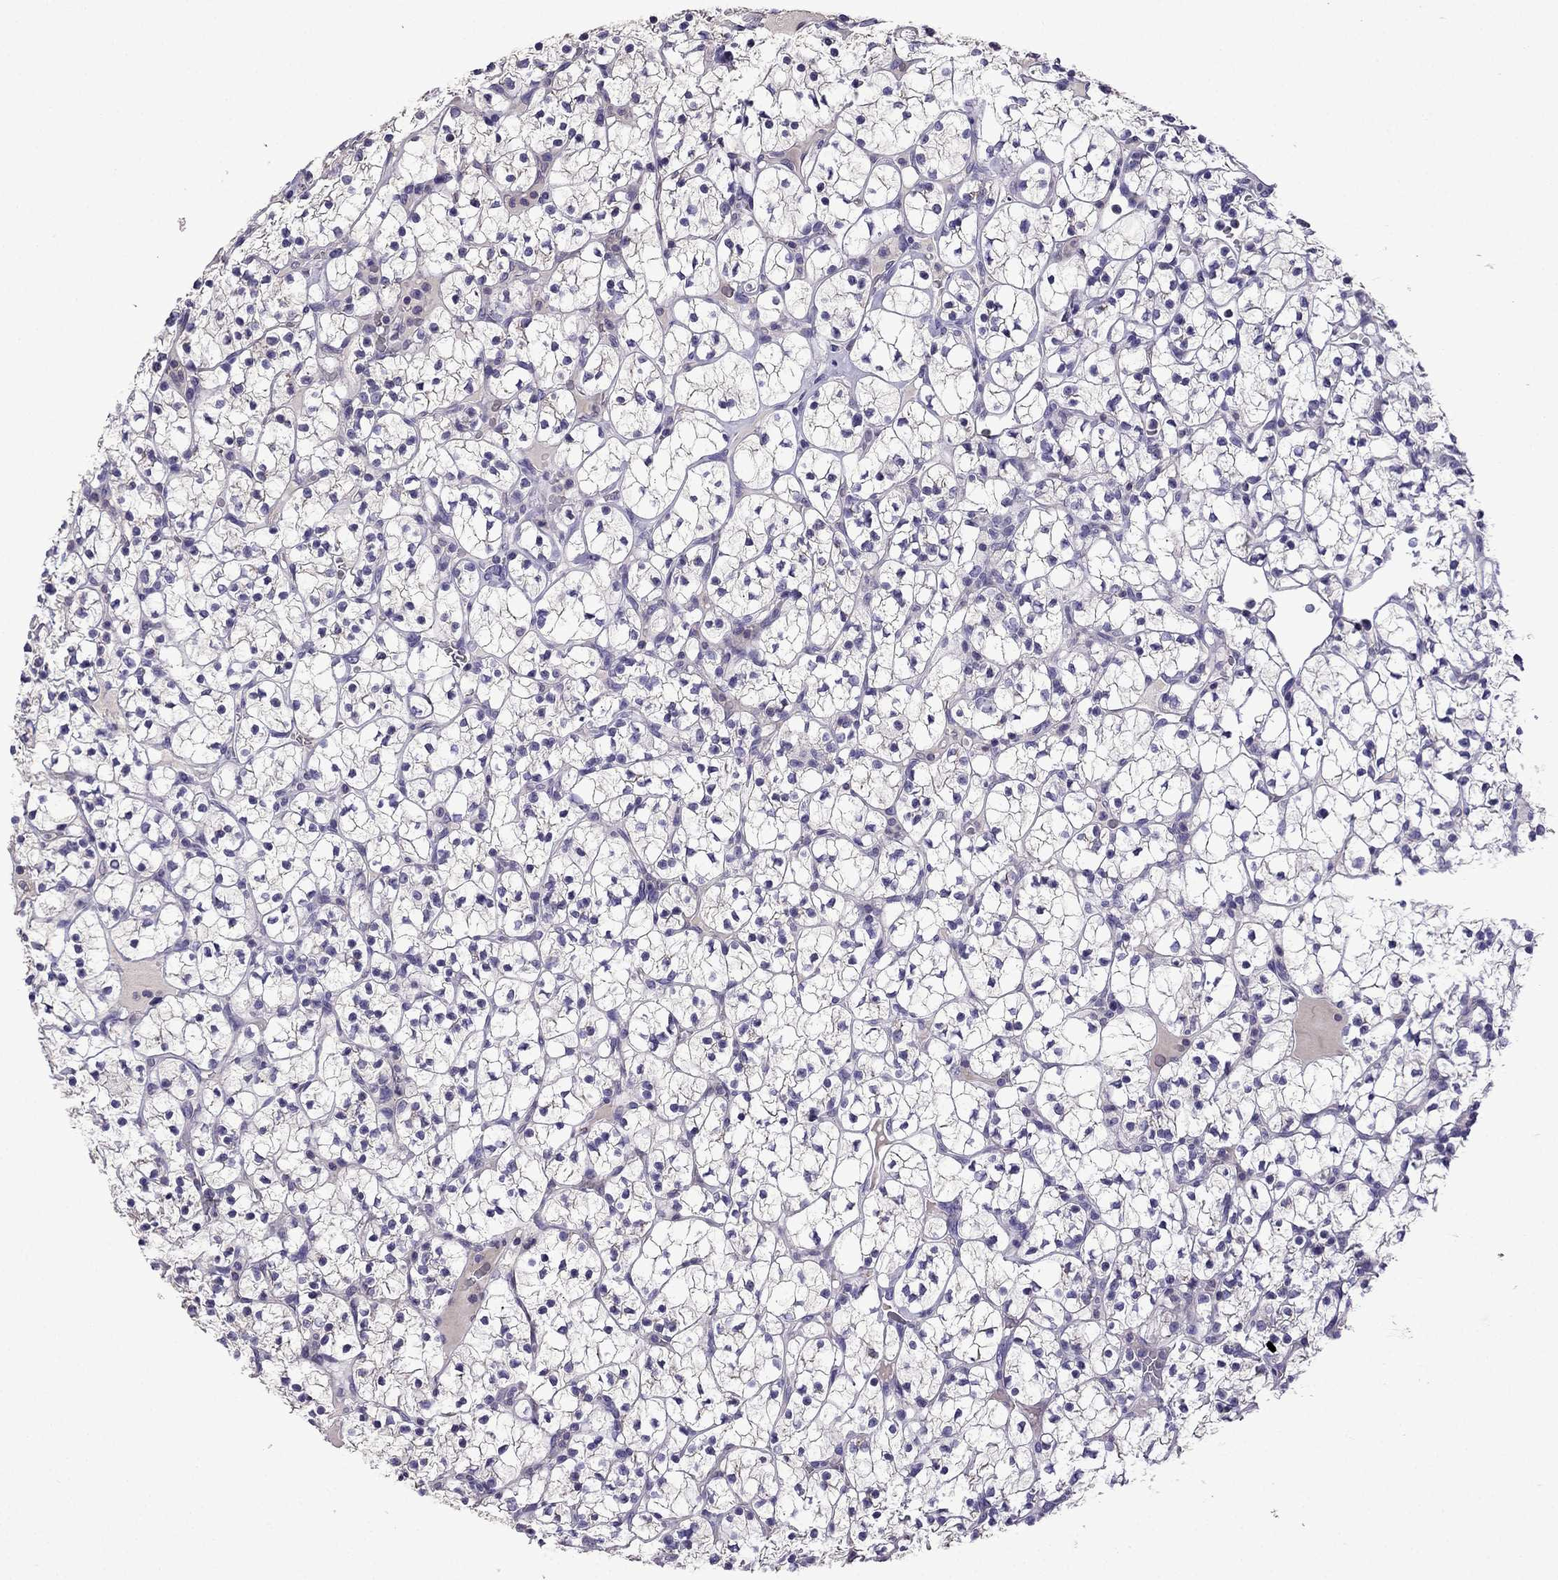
{"staining": {"intensity": "negative", "quantity": "none", "location": "none"}, "tissue": "renal cancer", "cell_type": "Tumor cells", "image_type": "cancer", "snomed": [{"axis": "morphology", "description": "Adenocarcinoma, NOS"}, {"axis": "topography", "description": "Kidney"}], "caption": "Human renal cancer stained for a protein using immunohistochemistry reveals no staining in tumor cells.", "gene": "TTN", "patient": {"sex": "female", "age": 89}}